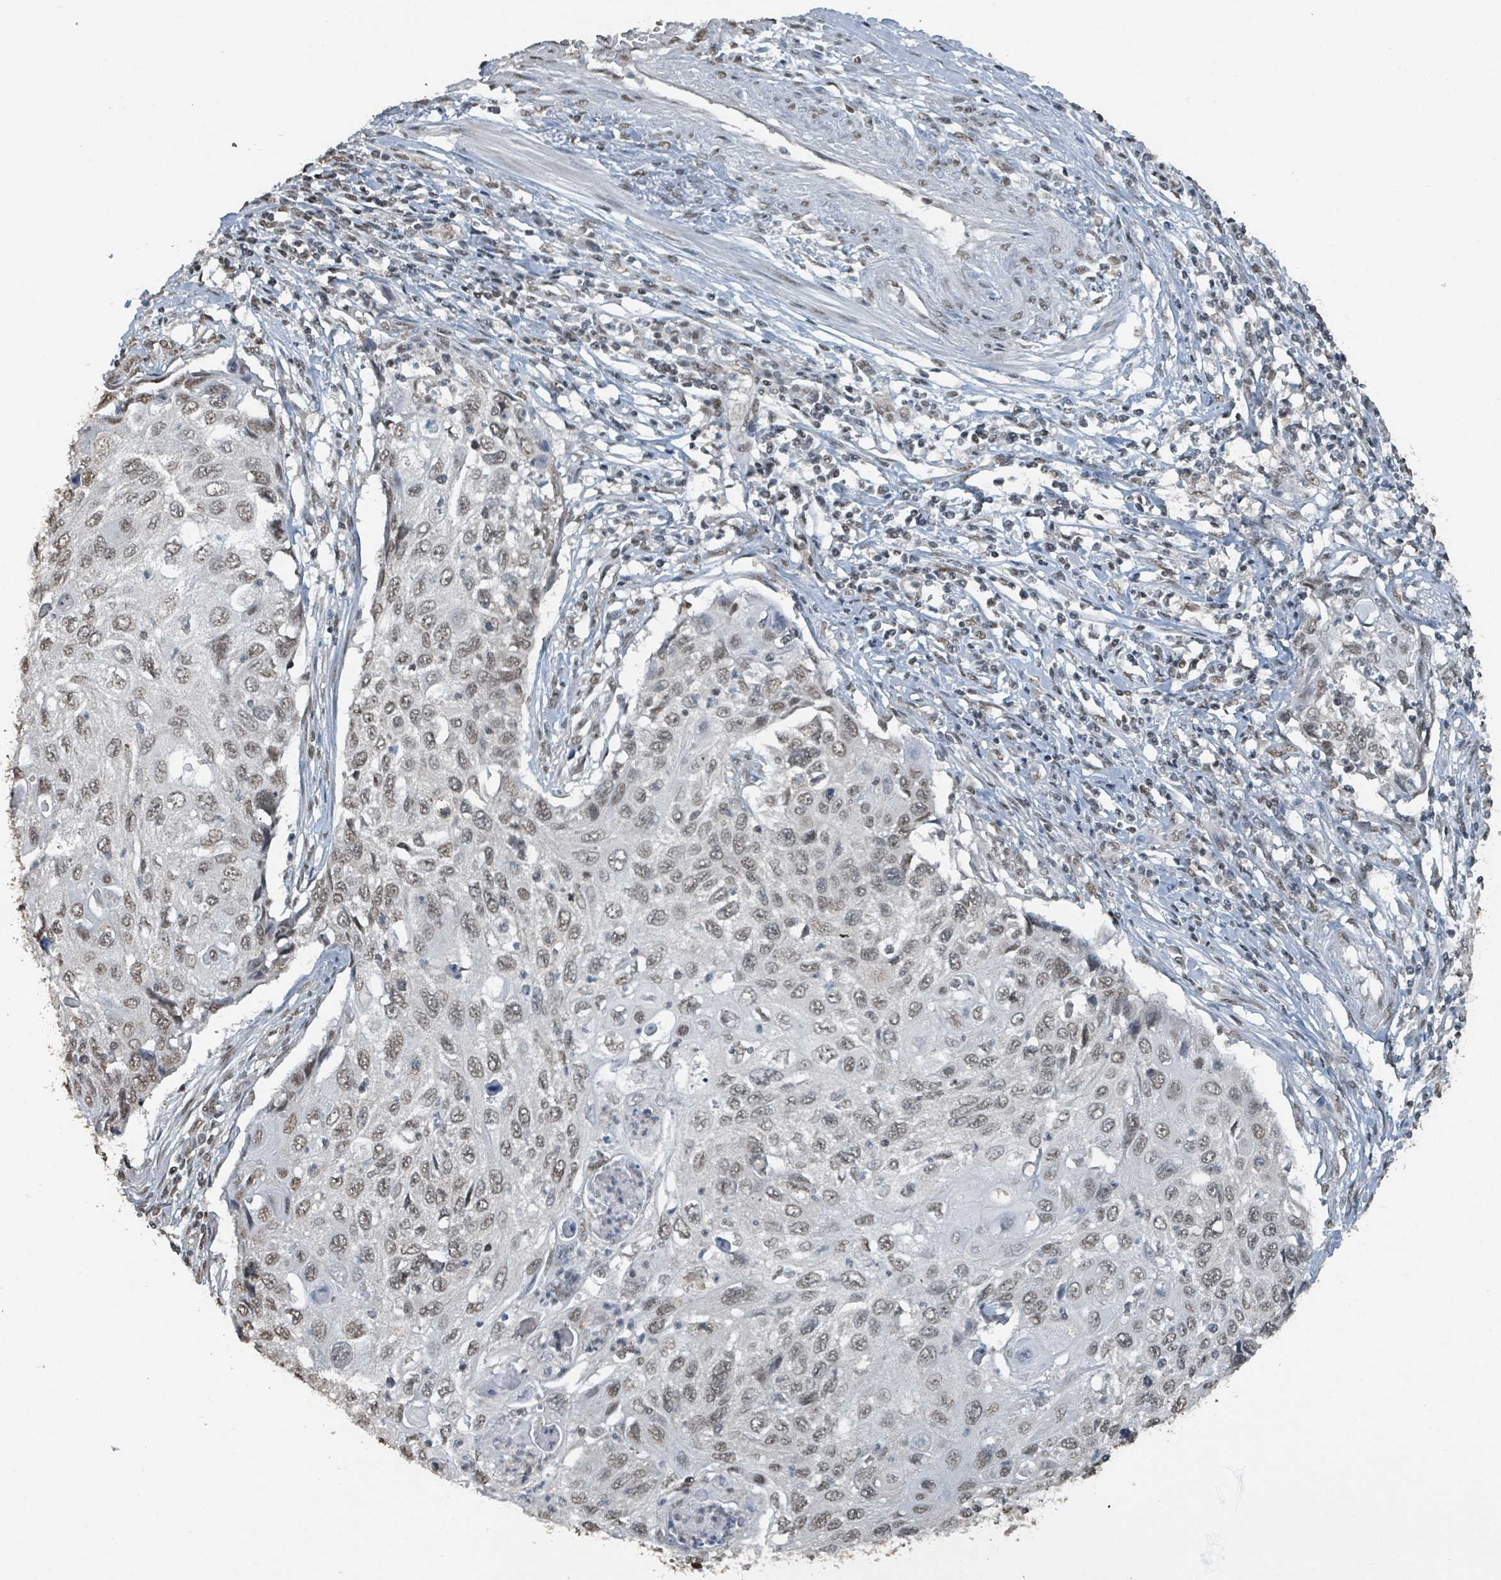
{"staining": {"intensity": "weak", "quantity": ">75%", "location": "nuclear"}, "tissue": "cervical cancer", "cell_type": "Tumor cells", "image_type": "cancer", "snomed": [{"axis": "morphology", "description": "Squamous cell carcinoma, NOS"}, {"axis": "topography", "description": "Cervix"}], "caption": "Immunohistochemistry (IHC) (DAB (3,3'-diaminobenzidine)) staining of human cervical cancer displays weak nuclear protein expression in about >75% of tumor cells. The staining was performed using DAB, with brown indicating positive protein expression. Nuclei are stained blue with hematoxylin.", "gene": "PHIP", "patient": {"sex": "female", "age": 70}}